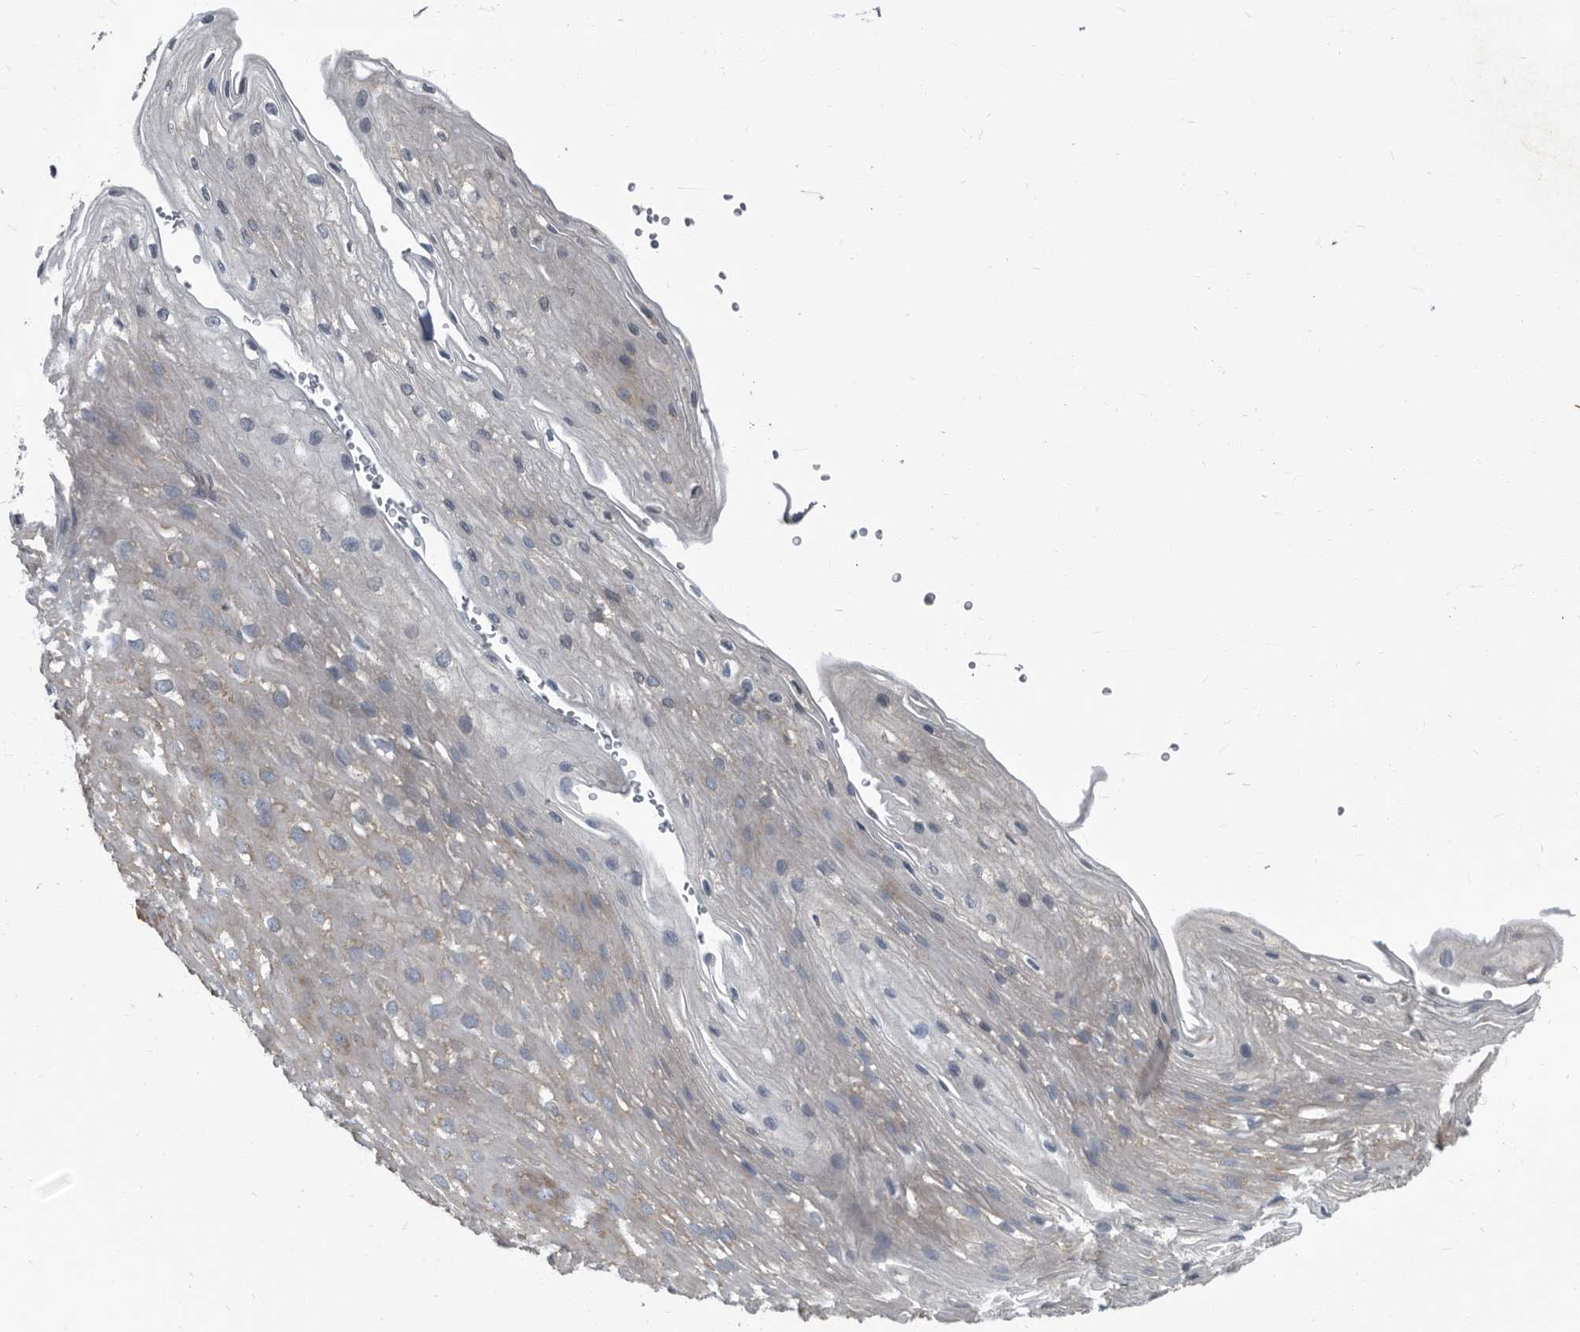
{"staining": {"intensity": "weak", "quantity": "<25%", "location": "cytoplasmic/membranous"}, "tissue": "esophagus", "cell_type": "Squamous epithelial cells", "image_type": "normal", "snomed": [{"axis": "morphology", "description": "Normal tissue, NOS"}, {"axis": "topography", "description": "Esophagus"}], "caption": "High power microscopy histopathology image of an immunohistochemistry photomicrograph of benign esophagus, revealing no significant staining in squamous epithelial cells.", "gene": "CDV3", "patient": {"sex": "female", "age": 66}}